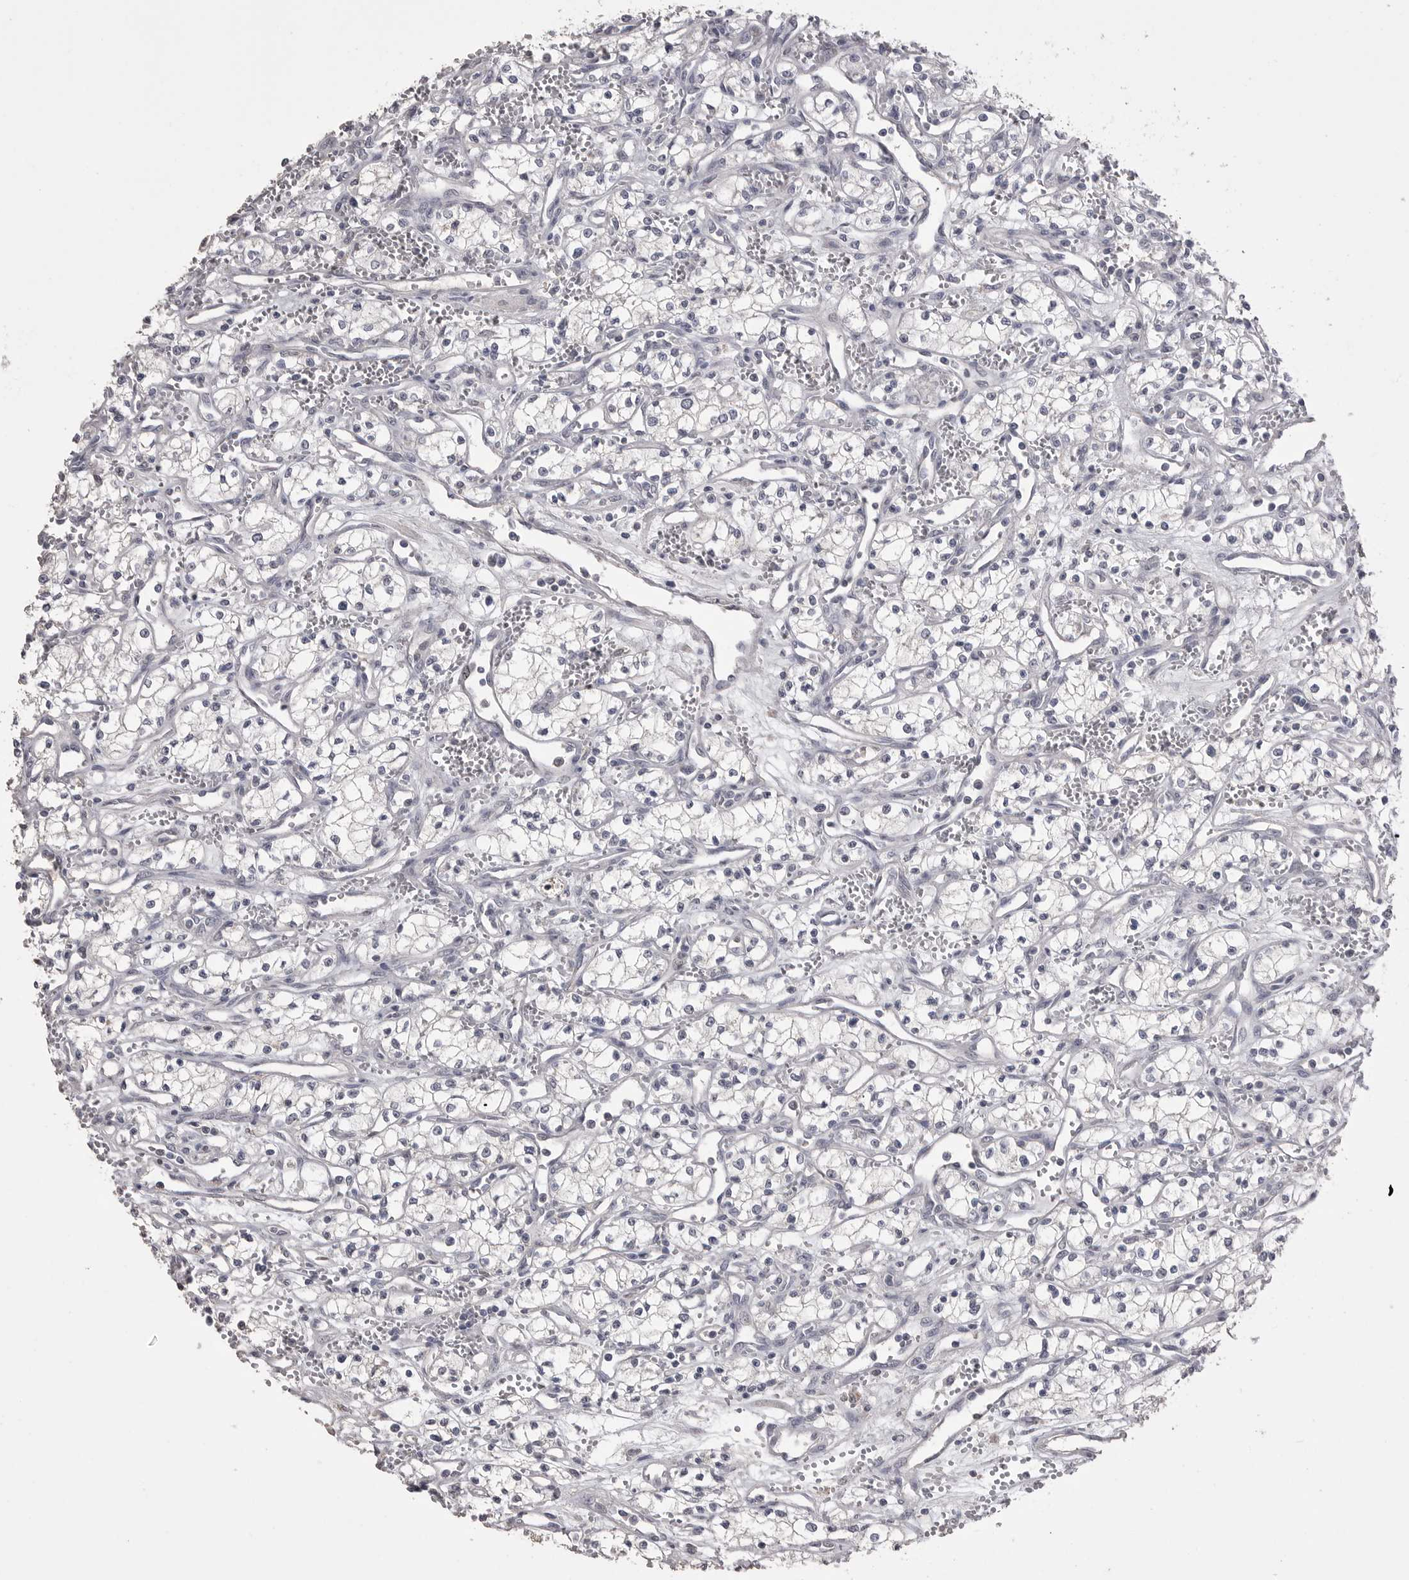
{"staining": {"intensity": "negative", "quantity": "none", "location": "none"}, "tissue": "renal cancer", "cell_type": "Tumor cells", "image_type": "cancer", "snomed": [{"axis": "morphology", "description": "Adenocarcinoma, NOS"}, {"axis": "topography", "description": "Kidney"}], "caption": "Human renal cancer (adenocarcinoma) stained for a protein using immunohistochemistry displays no positivity in tumor cells.", "gene": "MMP7", "patient": {"sex": "male", "age": 59}}